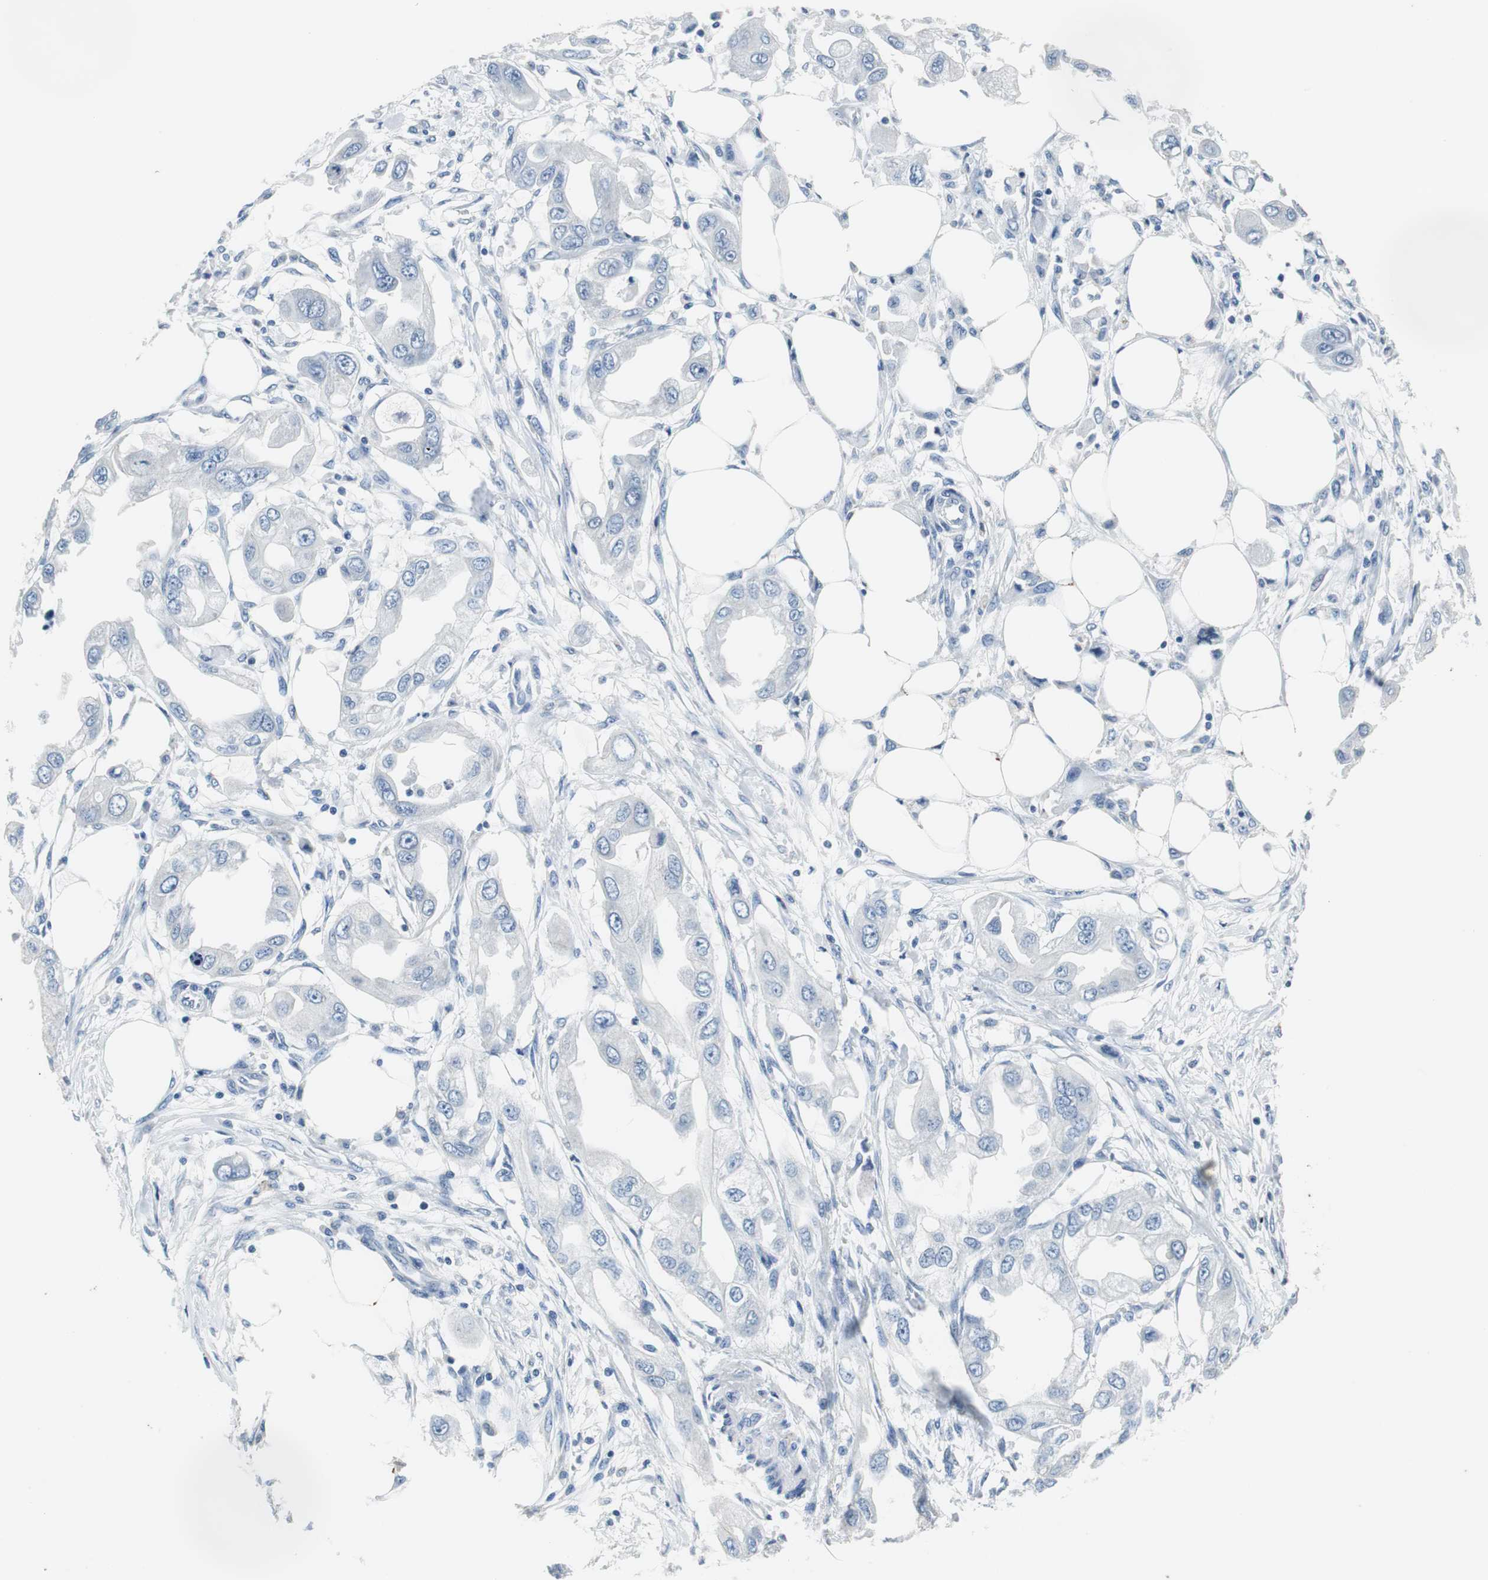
{"staining": {"intensity": "negative", "quantity": "none", "location": "none"}, "tissue": "endometrial cancer", "cell_type": "Tumor cells", "image_type": "cancer", "snomed": [{"axis": "morphology", "description": "Adenocarcinoma, NOS"}, {"axis": "topography", "description": "Endometrium"}], "caption": "Immunohistochemistry image of adenocarcinoma (endometrial) stained for a protein (brown), which exhibits no positivity in tumor cells.", "gene": "TEX264", "patient": {"sex": "female", "age": 67}}